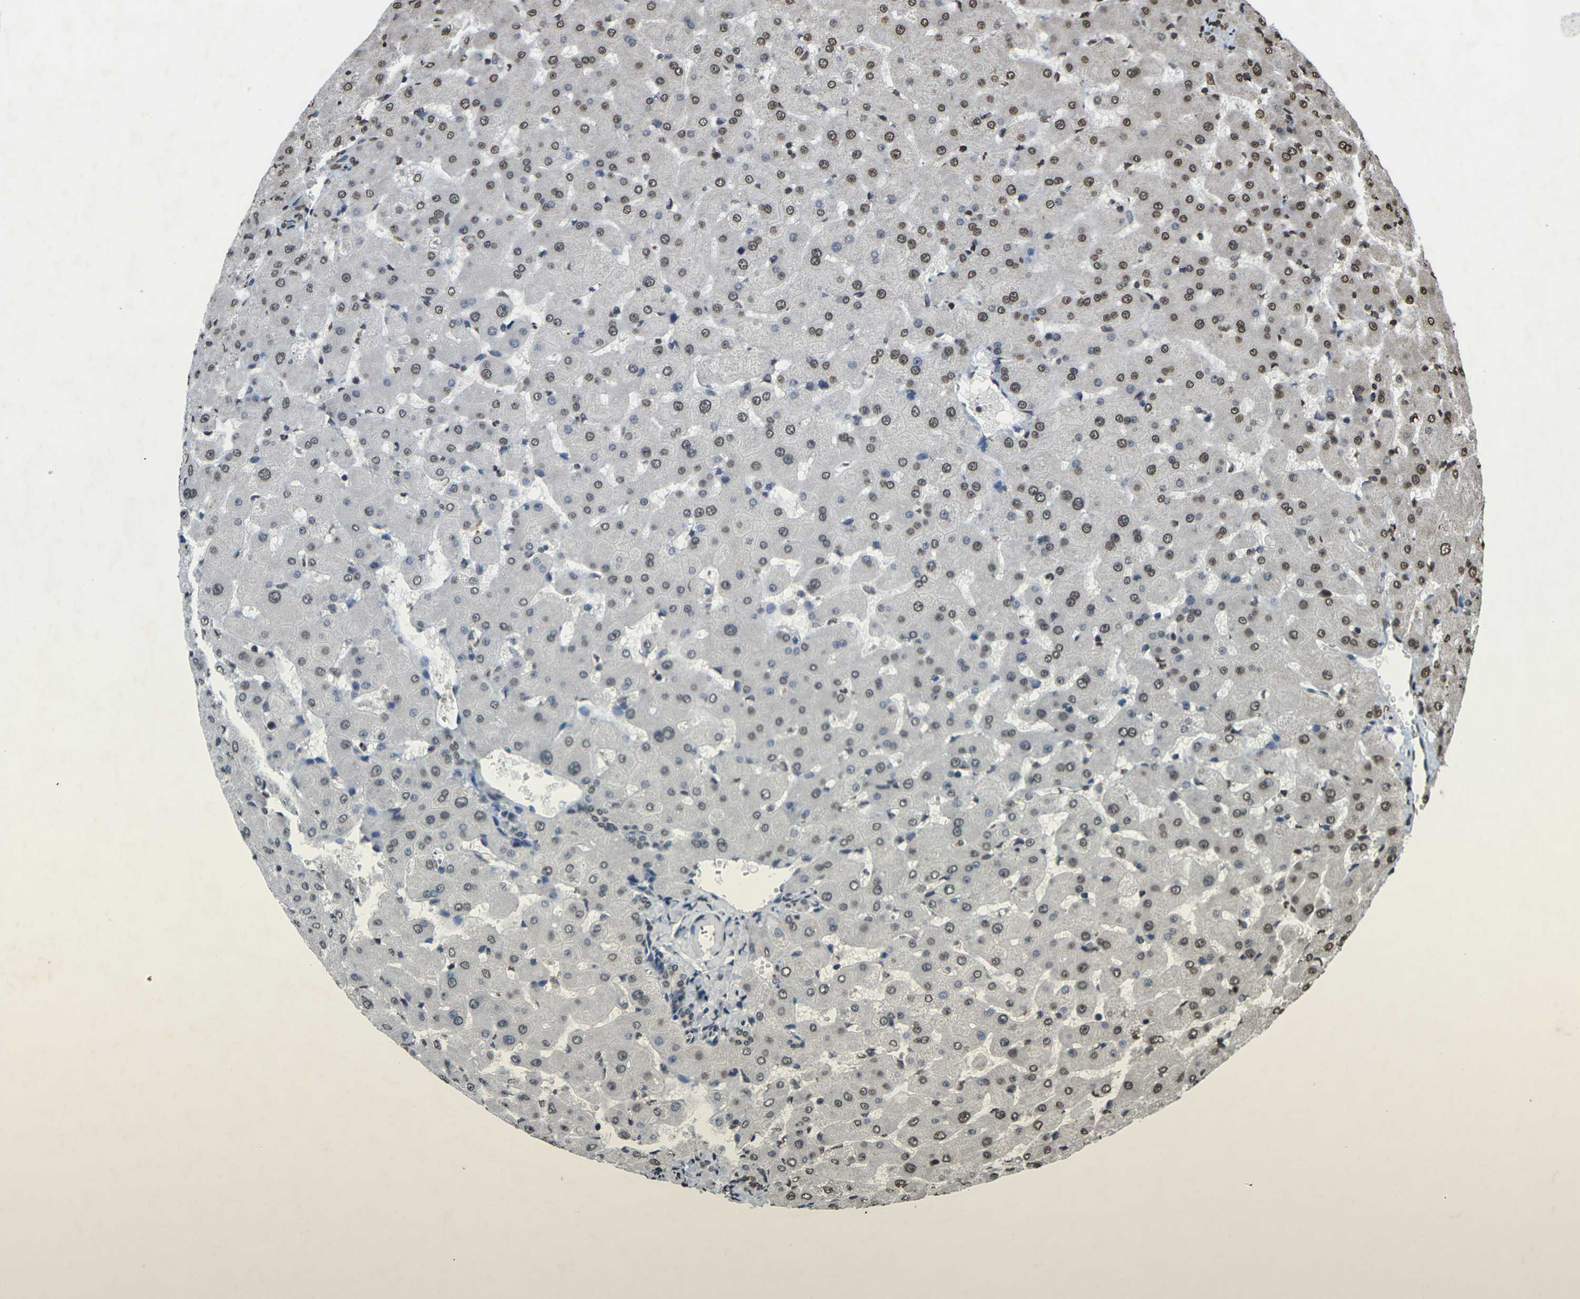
{"staining": {"intensity": "weak", "quantity": "25%-75%", "location": "nuclear"}, "tissue": "liver", "cell_type": "Cholangiocytes", "image_type": "normal", "snomed": [{"axis": "morphology", "description": "Normal tissue, NOS"}, {"axis": "topography", "description": "Liver"}], "caption": "Brown immunohistochemical staining in unremarkable liver shows weak nuclear staining in approximately 25%-75% of cholangiocytes.", "gene": "EMSY", "patient": {"sex": "female", "age": 63}}